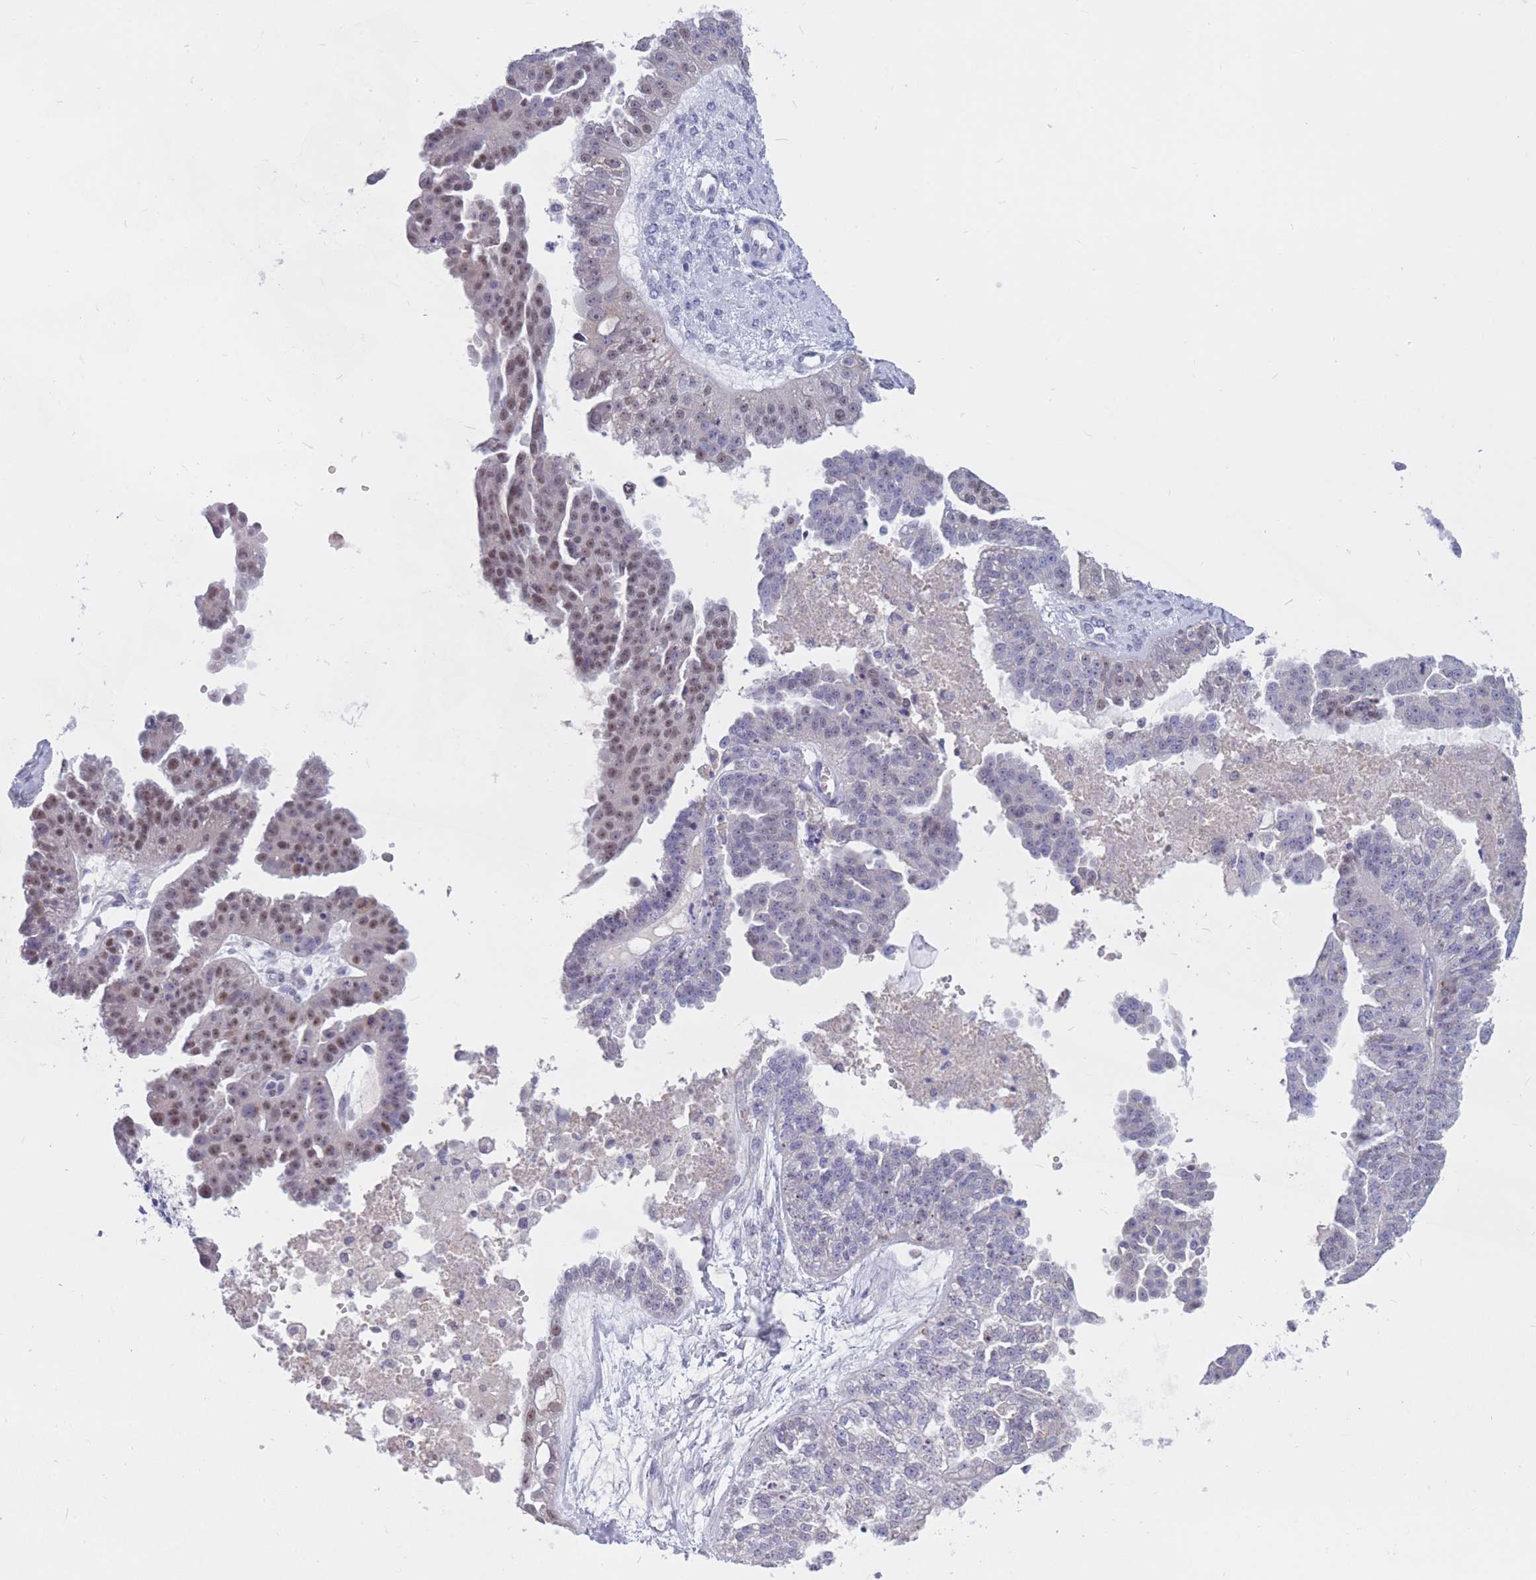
{"staining": {"intensity": "moderate", "quantity": "<25%", "location": "nuclear"}, "tissue": "ovarian cancer", "cell_type": "Tumor cells", "image_type": "cancer", "snomed": [{"axis": "morphology", "description": "Cystadenocarcinoma, serous, NOS"}, {"axis": "topography", "description": "Ovary"}], "caption": "The histopathology image reveals a brown stain indicating the presence of a protein in the nuclear of tumor cells in ovarian cancer.", "gene": "BOP1", "patient": {"sex": "female", "age": 58}}